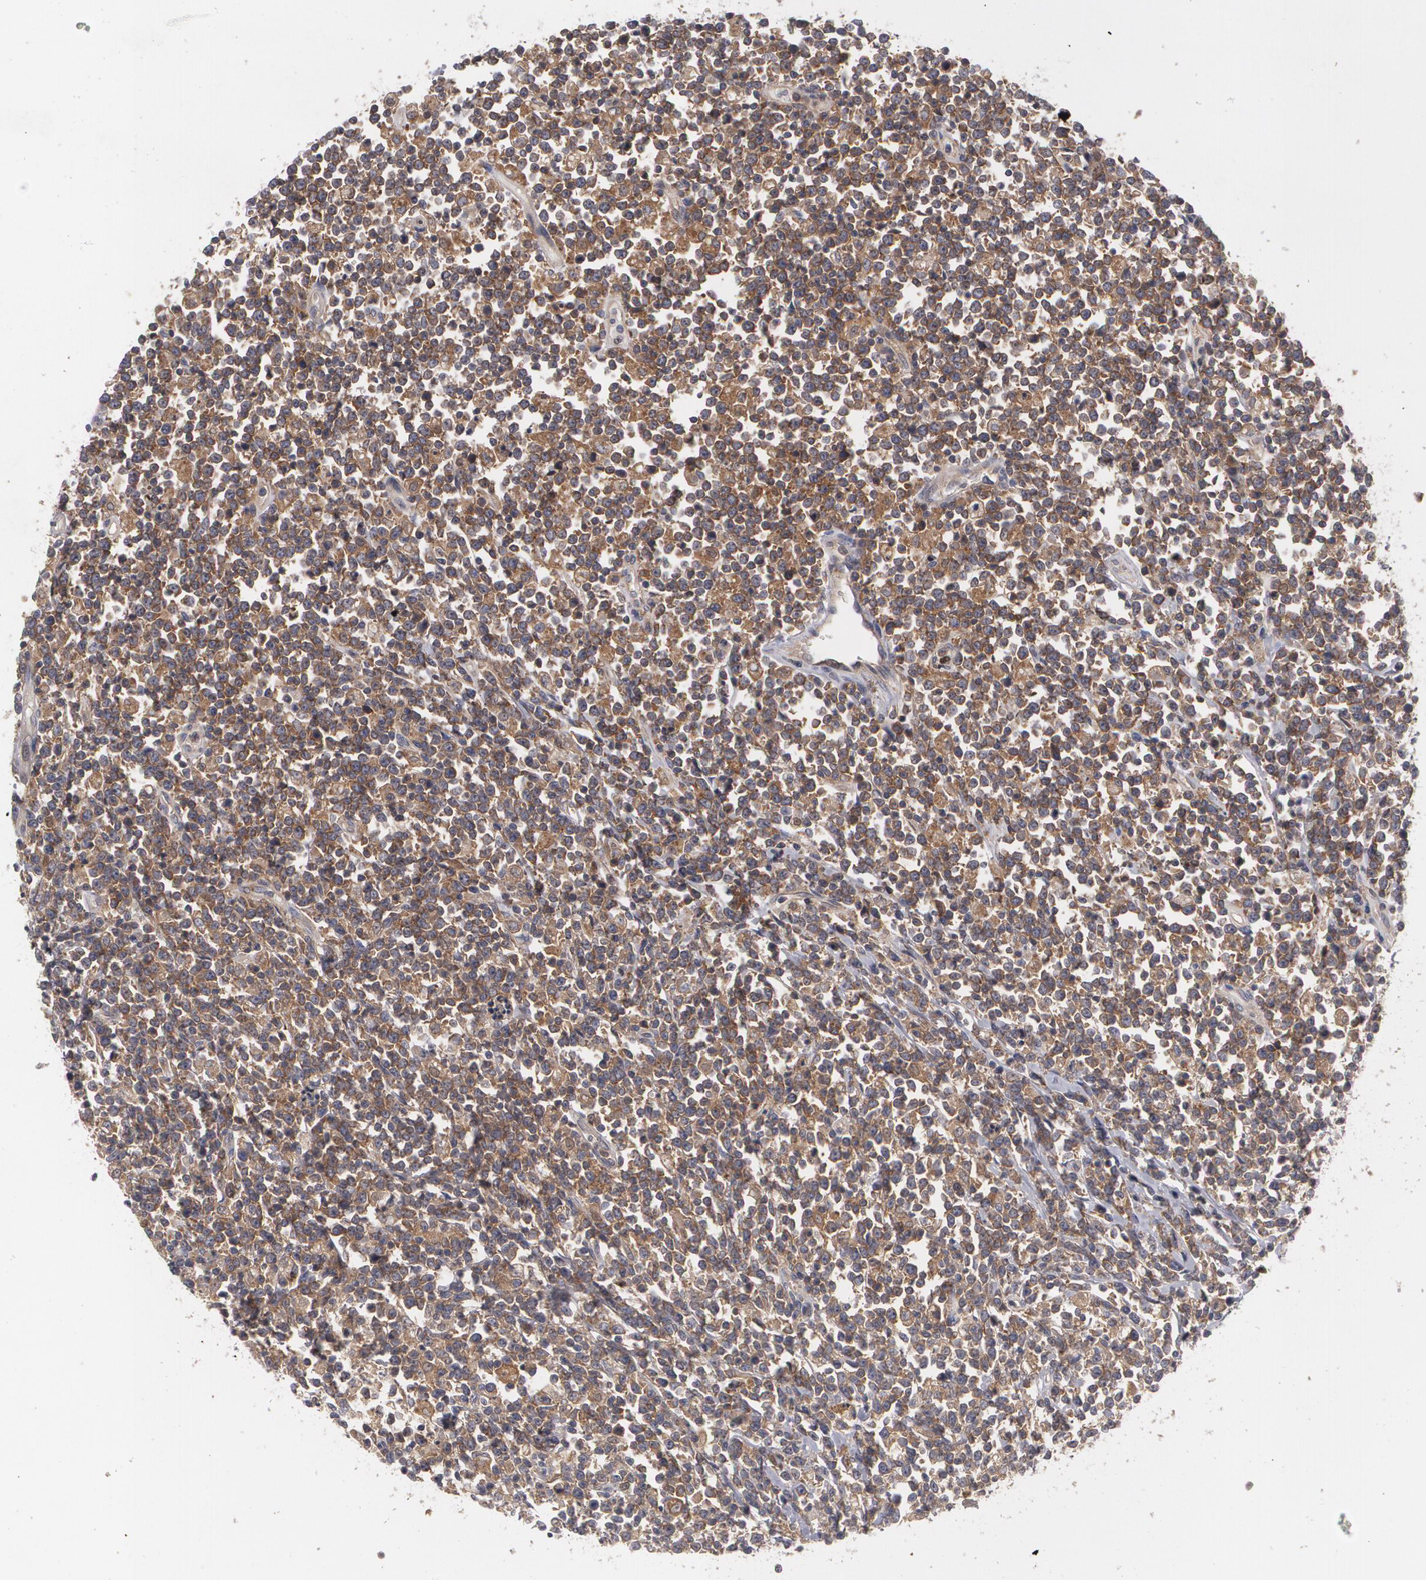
{"staining": {"intensity": "moderate", "quantity": ">75%", "location": "cytoplasmic/membranous"}, "tissue": "lymphoma", "cell_type": "Tumor cells", "image_type": "cancer", "snomed": [{"axis": "morphology", "description": "Malignant lymphoma, non-Hodgkin's type, High grade"}, {"axis": "topography", "description": "Colon"}], "caption": "A medium amount of moderate cytoplasmic/membranous positivity is present in about >75% of tumor cells in lymphoma tissue.", "gene": "HTT", "patient": {"sex": "male", "age": 82}}